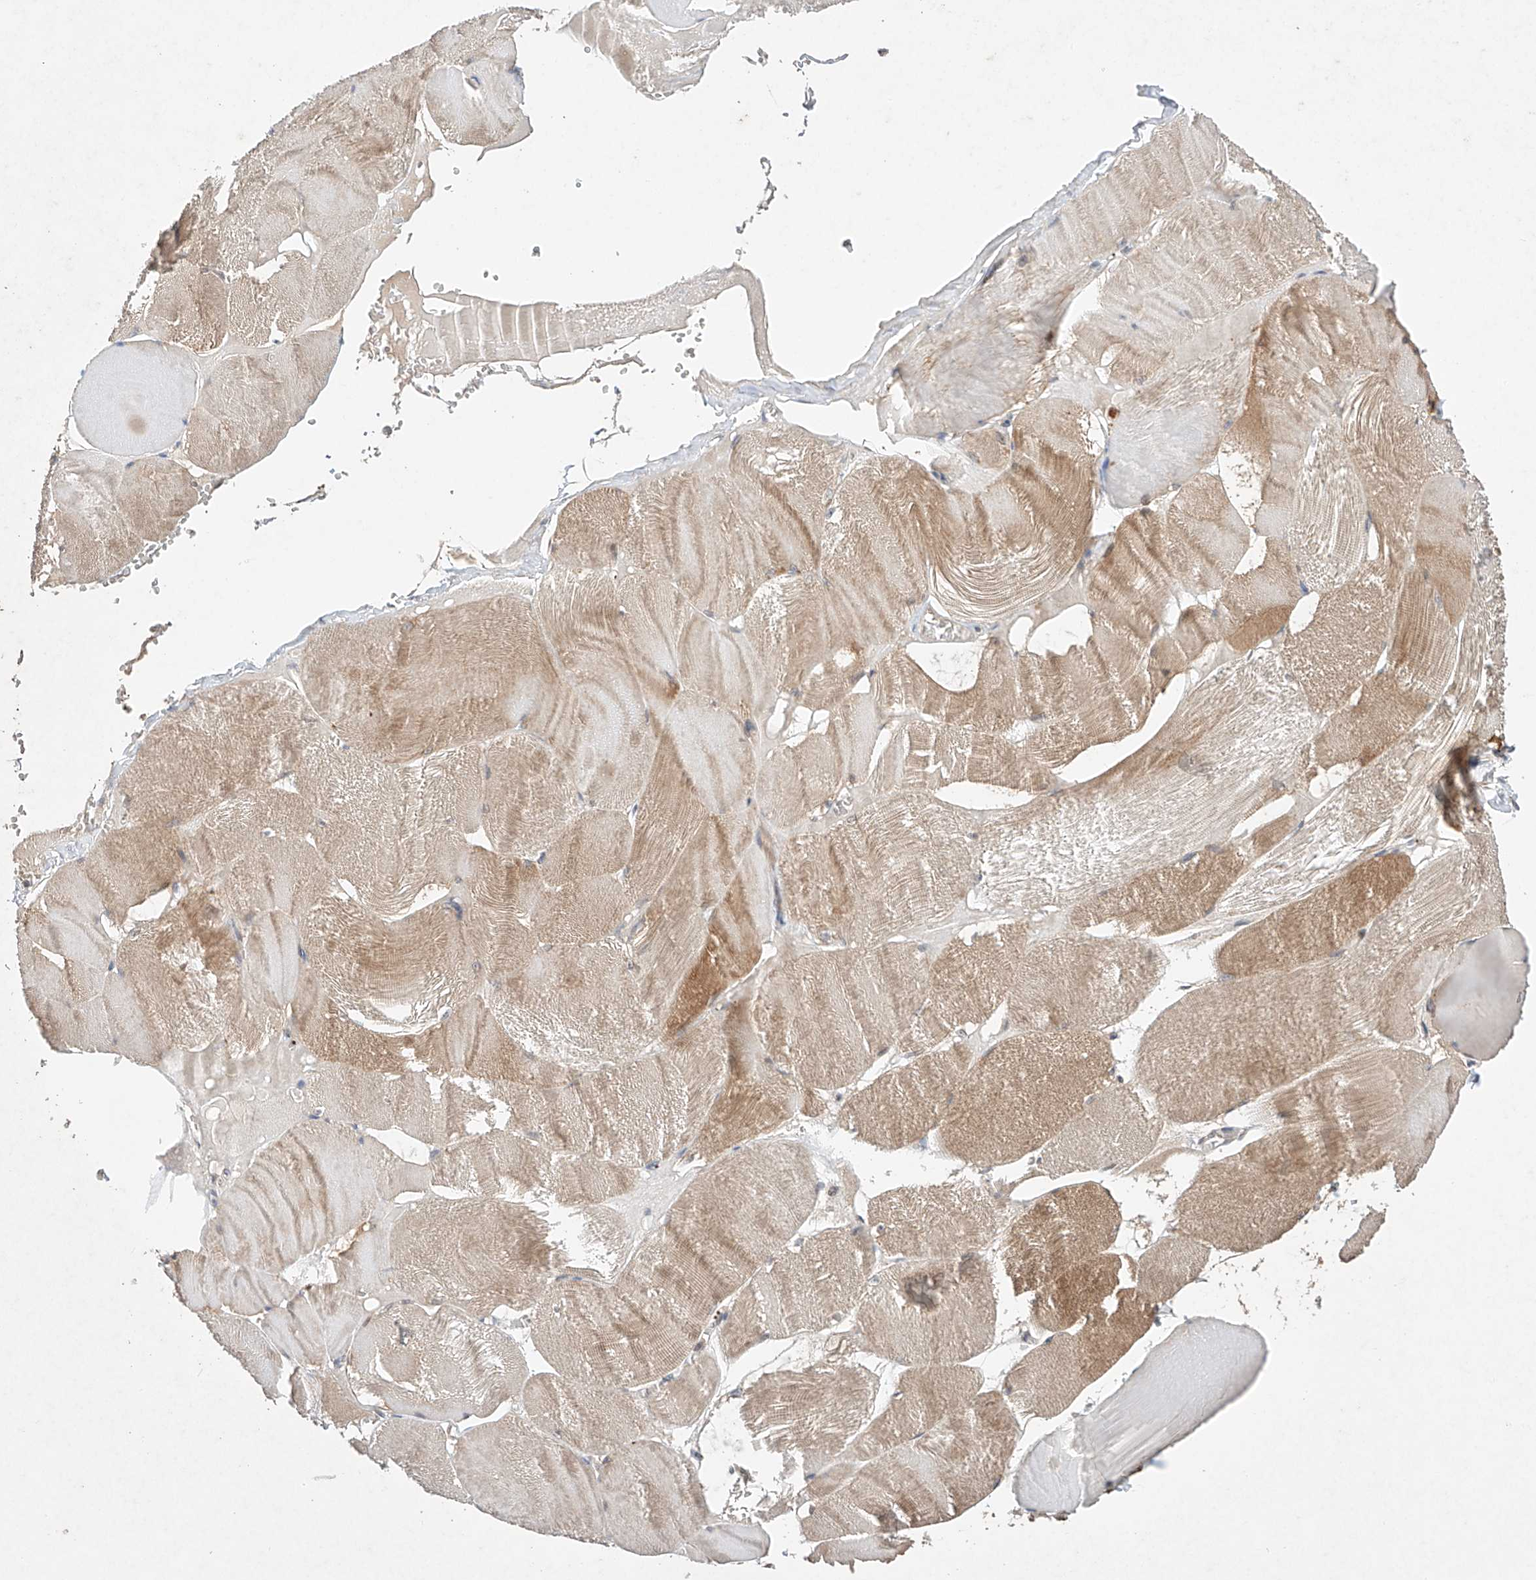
{"staining": {"intensity": "moderate", "quantity": "25%-75%", "location": "cytoplasmic/membranous"}, "tissue": "skeletal muscle", "cell_type": "Myocytes", "image_type": "normal", "snomed": [{"axis": "morphology", "description": "Normal tissue, NOS"}, {"axis": "morphology", "description": "Basal cell carcinoma"}, {"axis": "topography", "description": "Skeletal muscle"}], "caption": "Human skeletal muscle stained for a protein (brown) displays moderate cytoplasmic/membranous positive staining in about 25%-75% of myocytes.", "gene": "ZFHX2", "patient": {"sex": "female", "age": 64}}